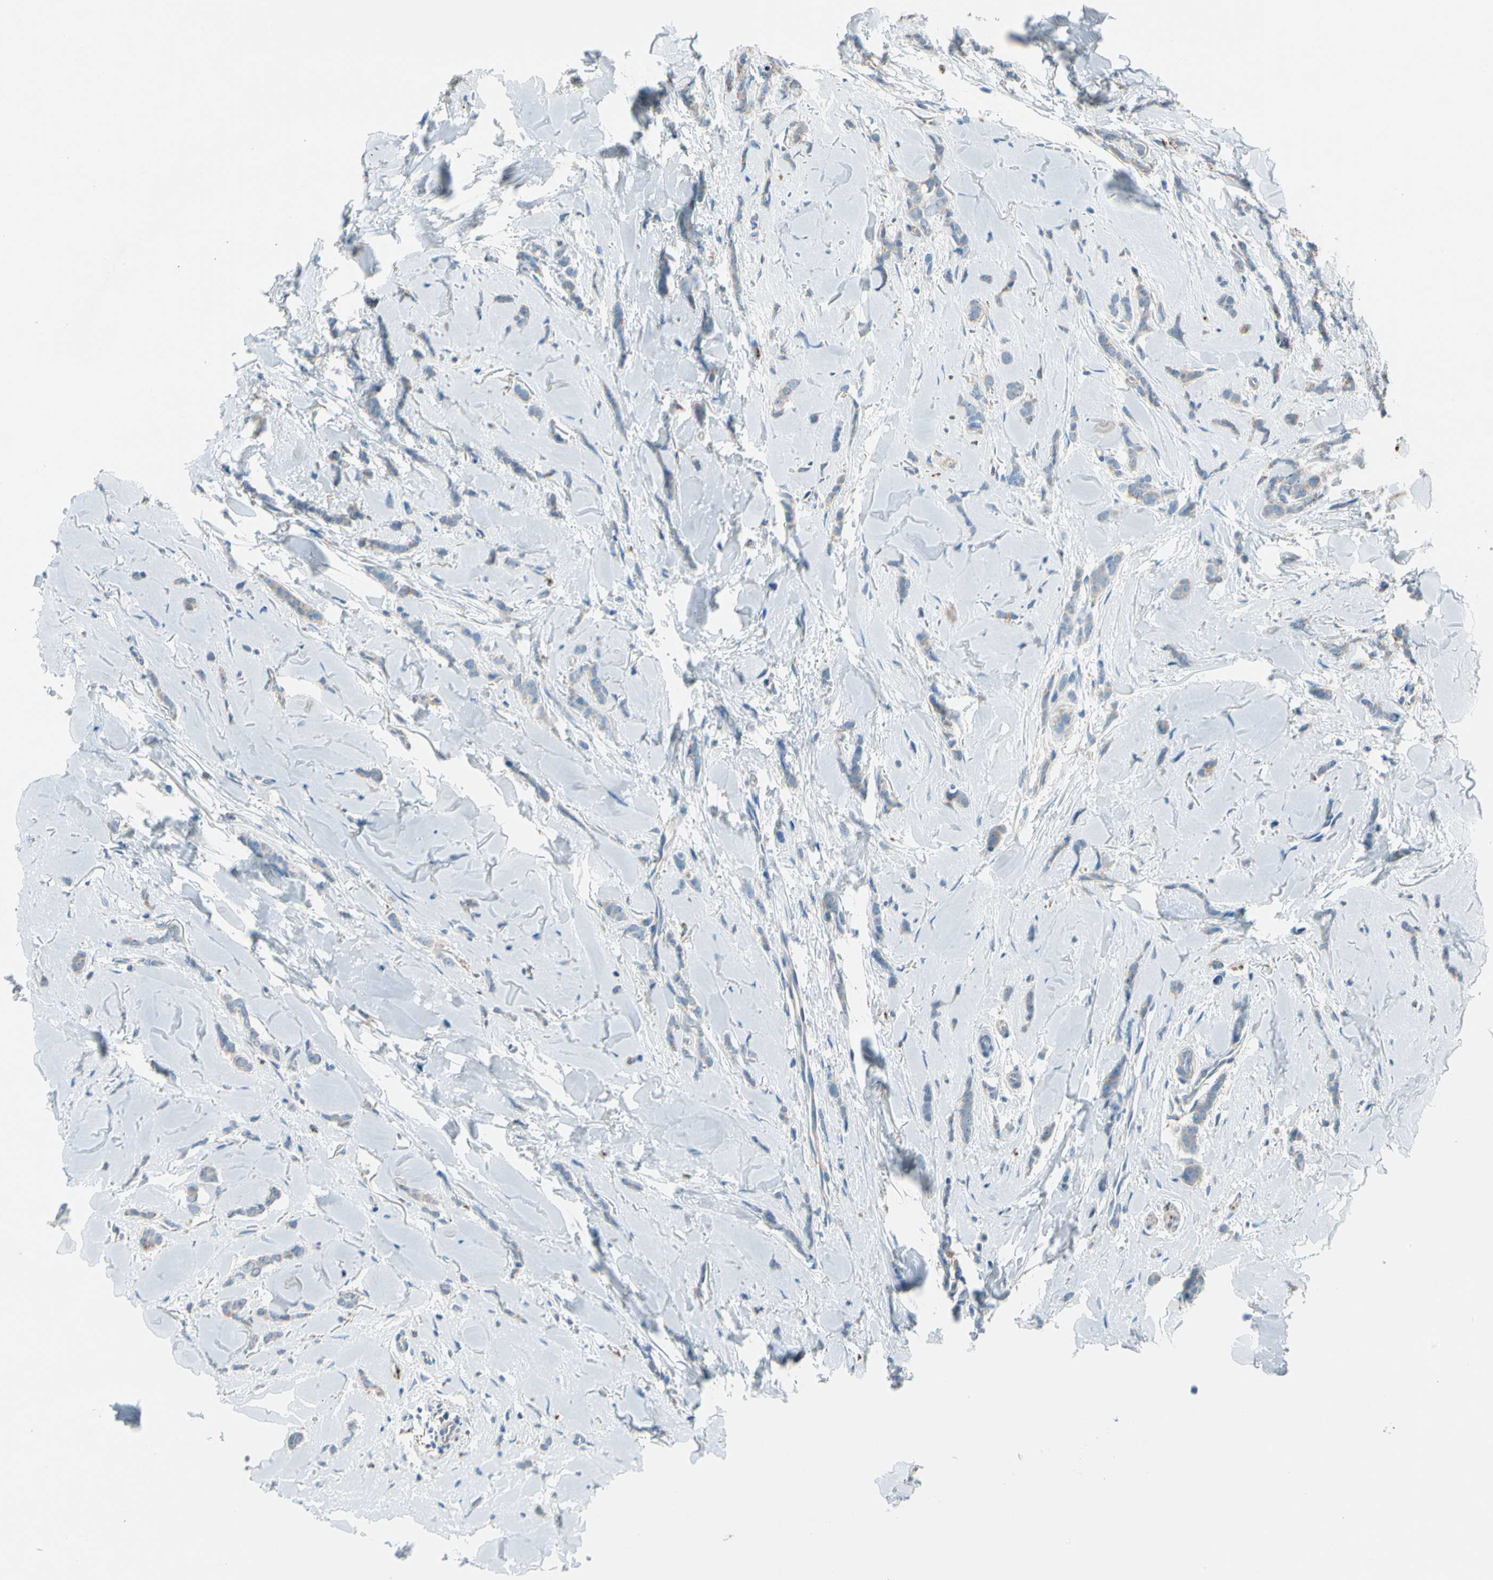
{"staining": {"intensity": "weak", "quantity": ">75%", "location": "cytoplasmic/membranous"}, "tissue": "breast cancer", "cell_type": "Tumor cells", "image_type": "cancer", "snomed": [{"axis": "morphology", "description": "Lobular carcinoma"}, {"axis": "topography", "description": "Skin"}, {"axis": "topography", "description": "Breast"}], "caption": "Breast cancer tissue exhibits weak cytoplasmic/membranous positivity in about >75% of tumor cells (Stains: DAB (3,3'-diaminobenzidine) in brown, nuclei in blue, Microscopy: brightfield microscopy at high magnification).", "gene": "LY6G6F", "patient": {"sex": "female", "age": 46}}